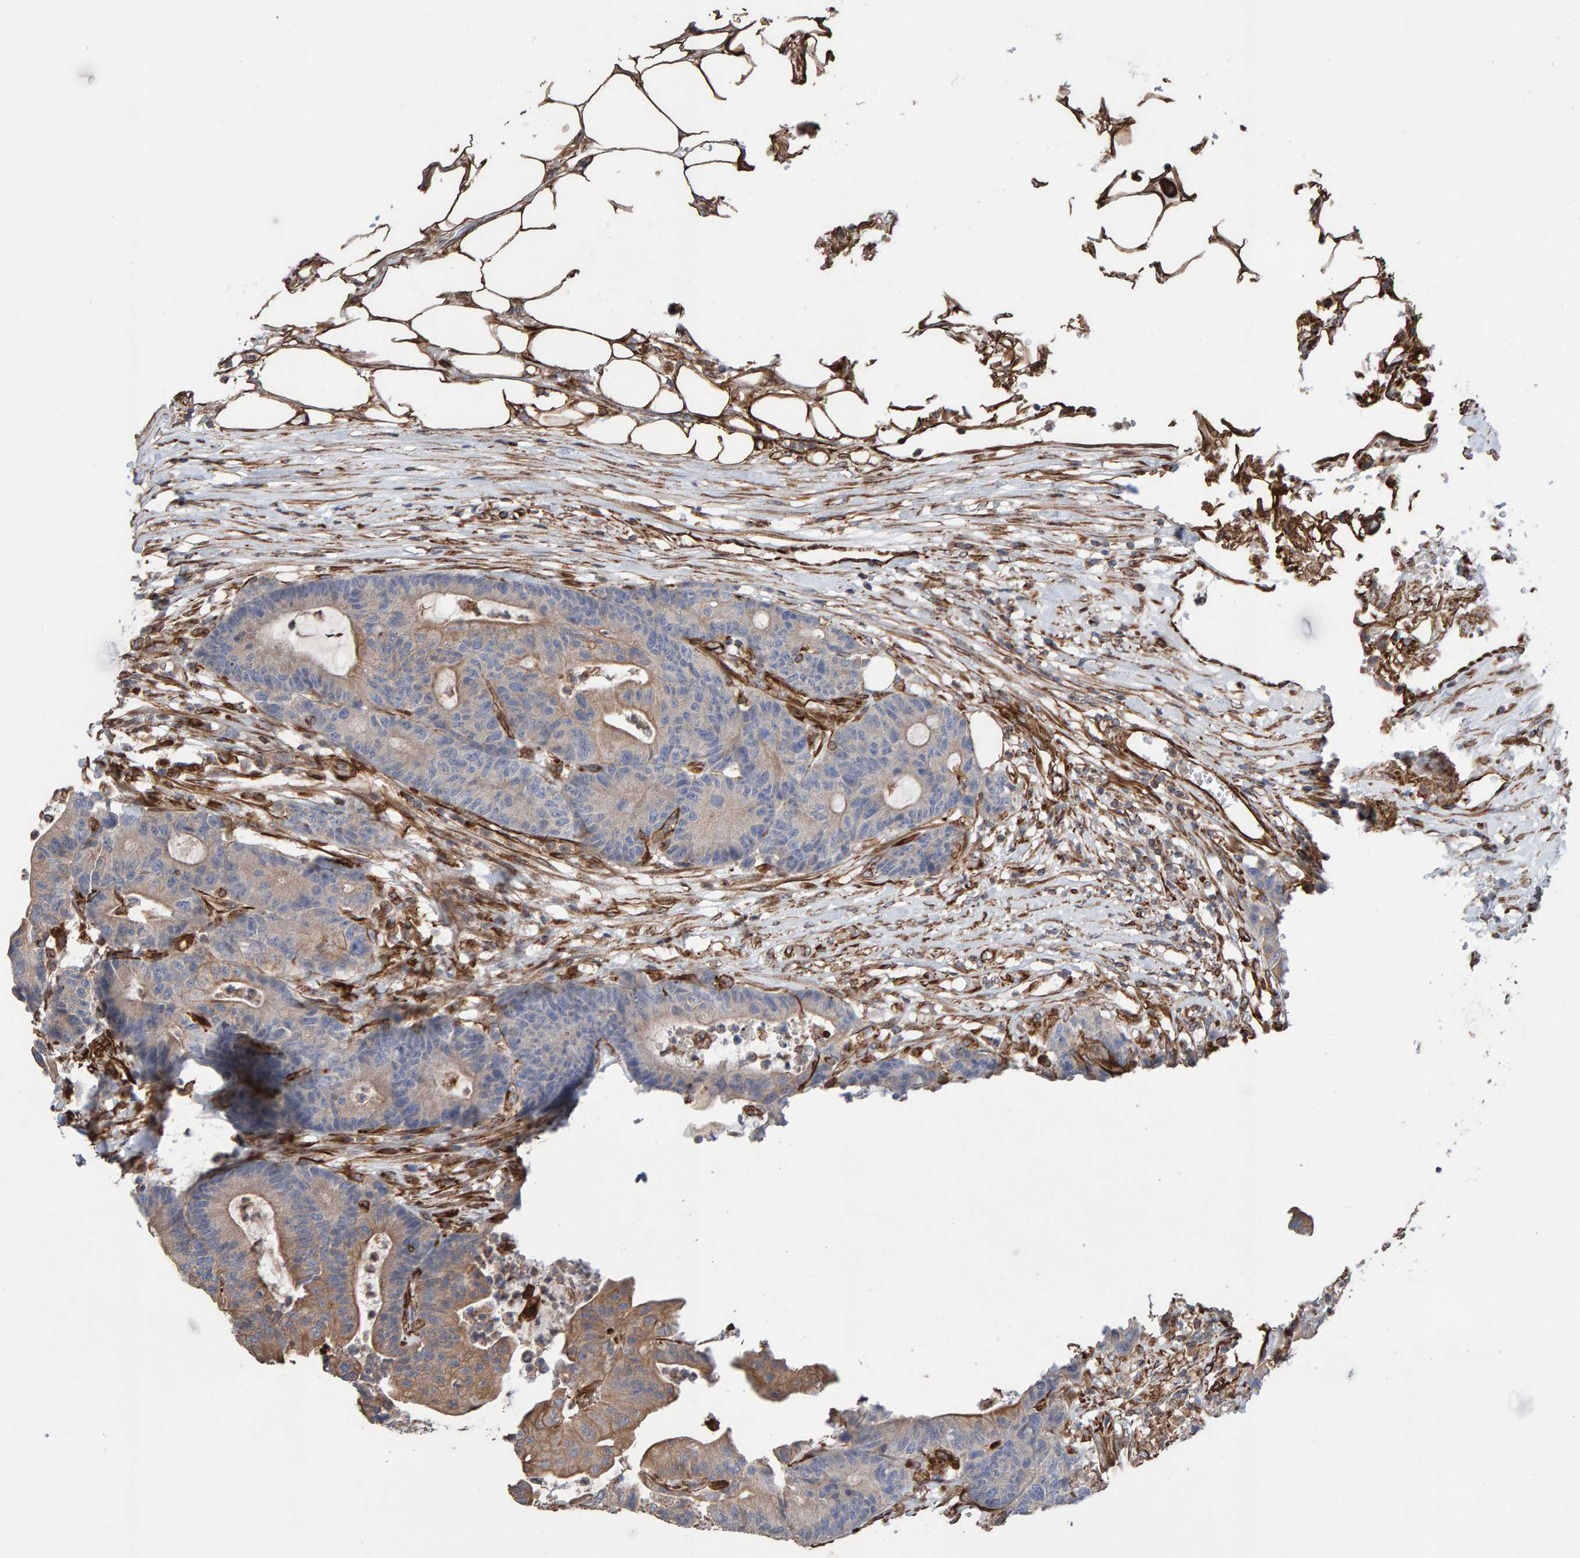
{"staining": {"intensity": "weak", "quantity": ">75%", "location": "cytoplasmic/membranous"}, "tissue": "colorectal cancer", "cell_type": "Tumor cells", "image_type": "cancer", "snomed": [{"axis": "morphology", "description": "Adenocarcinoma, NOS"}, {"axis": "topography", "description": "Colon"}], "caption": "Tumor cells reveal weak cytoplasmic/membranous staining in about >75% of cells in colorectal cancer.", "gene": "ZNF347", "patient": {"sex": "female", "age": 84}}